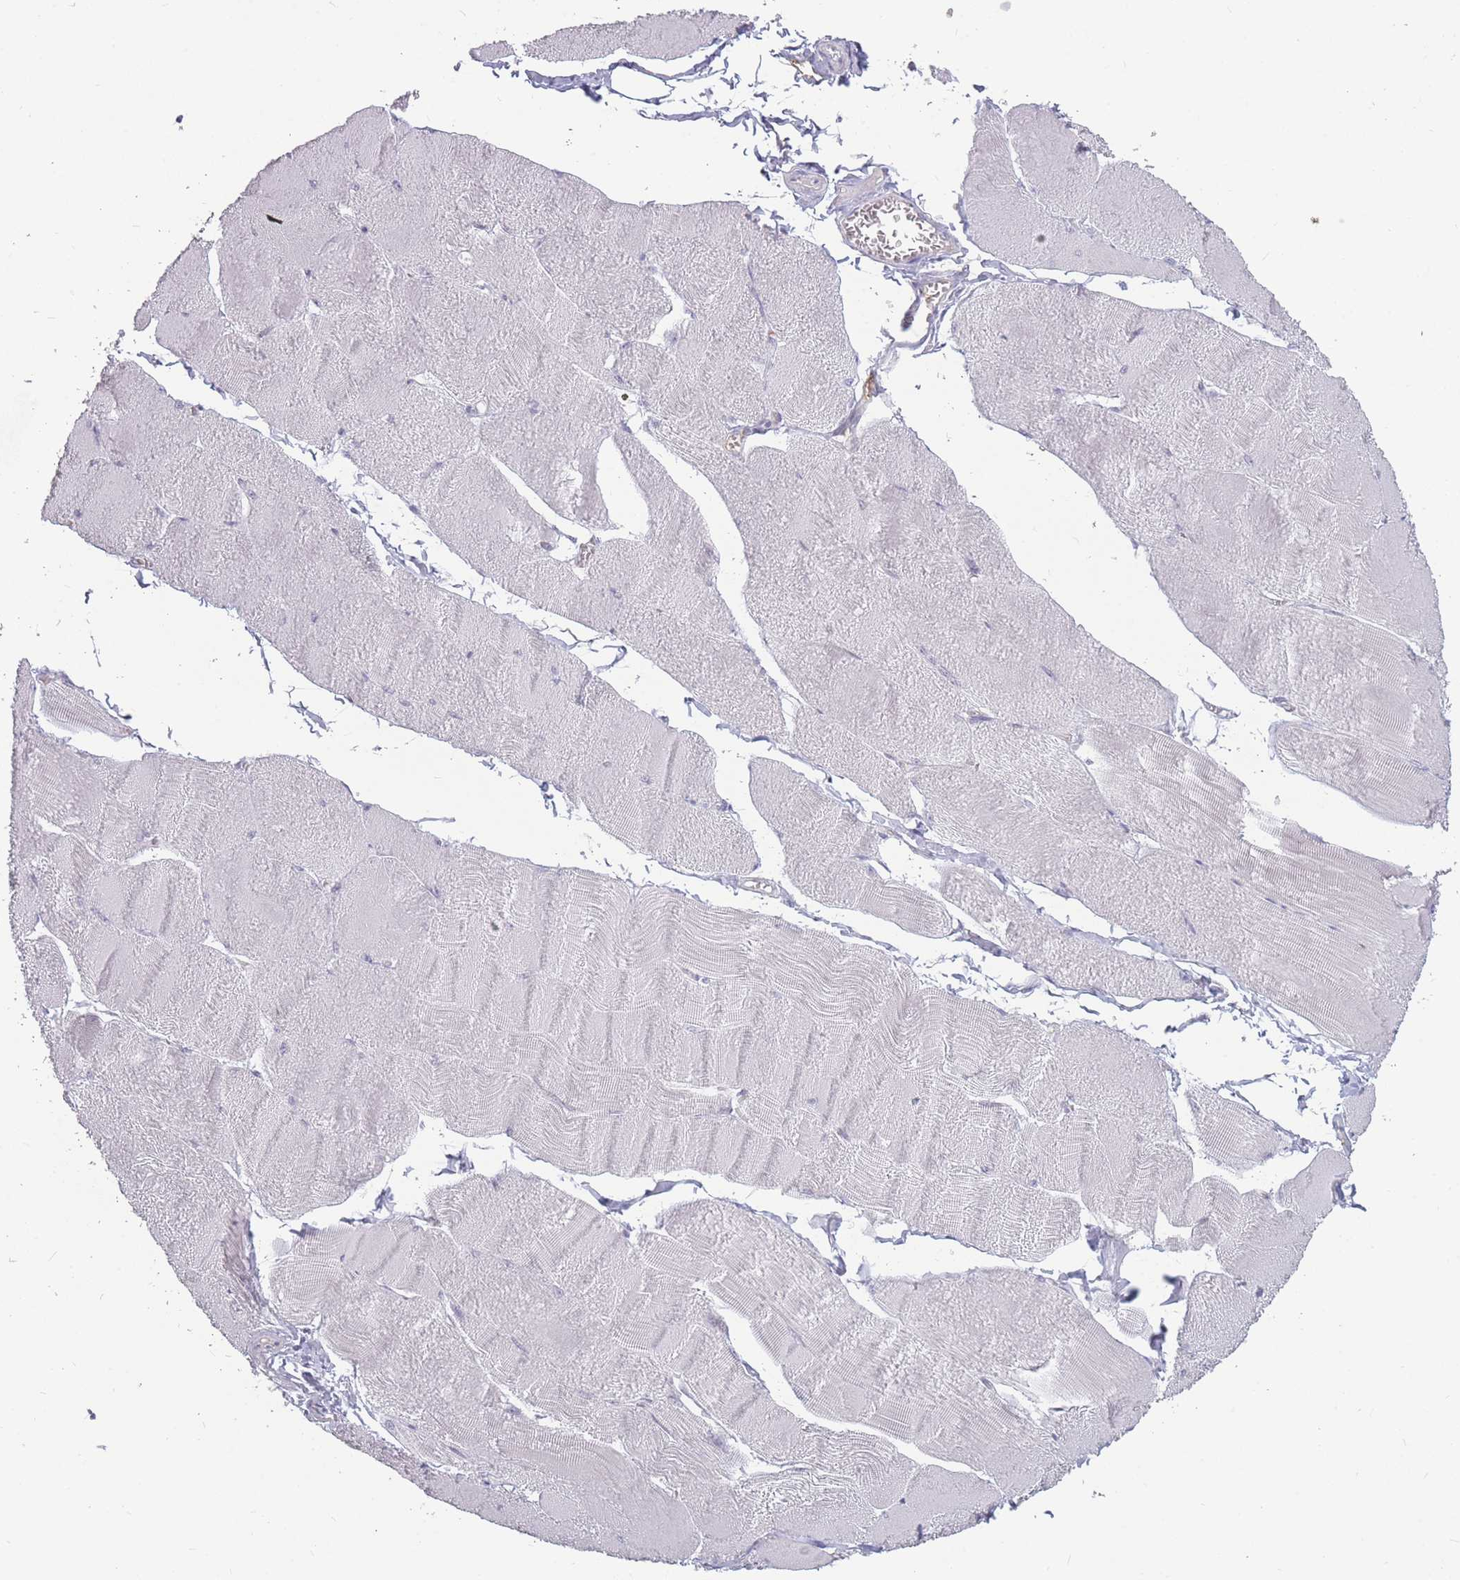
{"staining": {"intensity": "negative", "quantity": "none", "location": "none"}, "tissue": "skeletal muscle", "cell_type": "Myocytes", "image_type": "normal", "snomed": [{"axis": "morphology", "description": "Normal tissue, NOS"}, {"axis": "morphology", "description": "Basal cell carcinoma"}, {"axis": "topography", "description": "Skeletal muscle"}], "caption": "IHC photomicrograph of unremarkable skeletal muscle stained for a protein (brown), which shows no staining in myocytes.", "gene": "GNA11", "patient": {"sex": "female", "age": 64}}